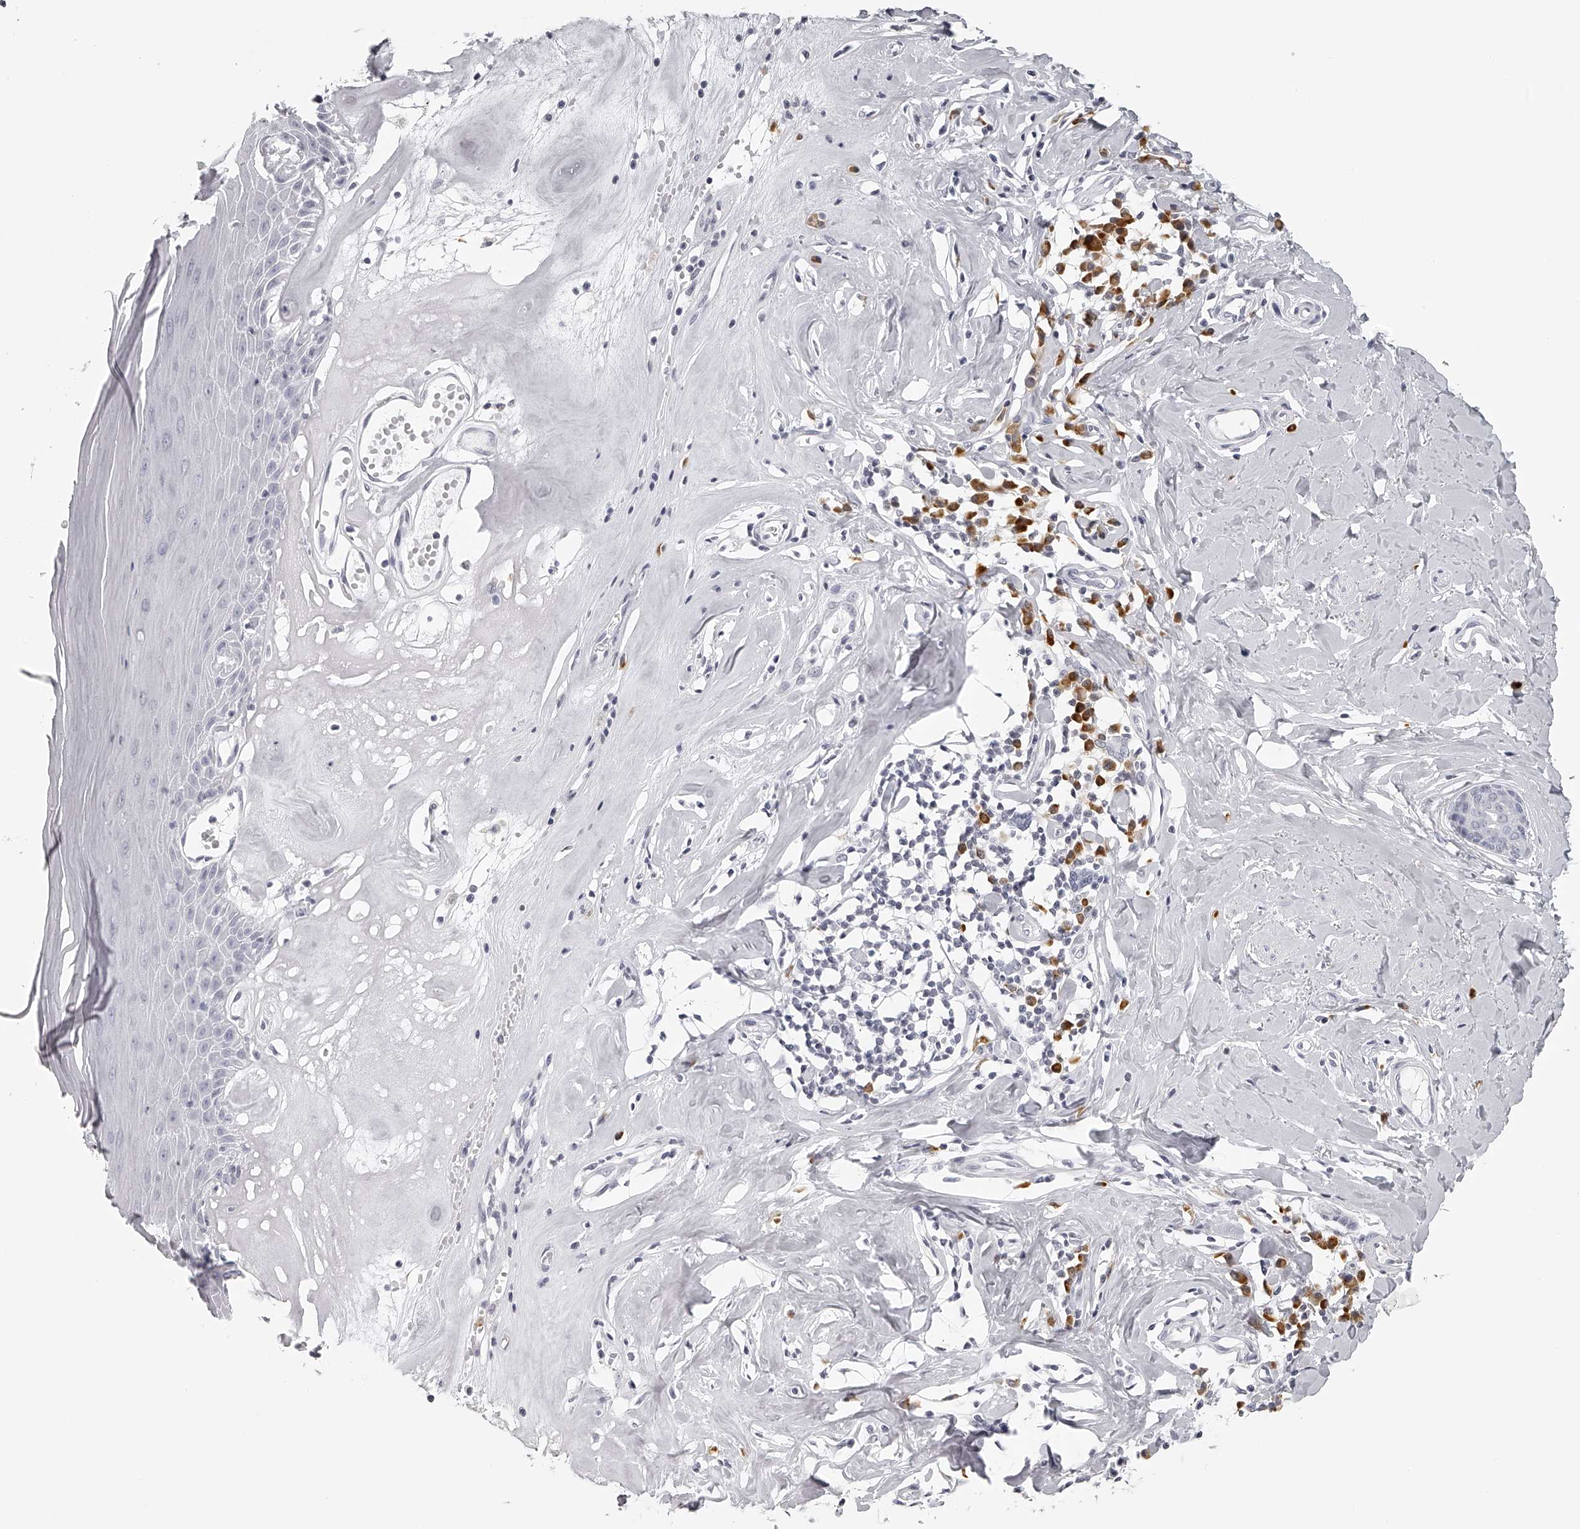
{"staining": {"intensity": "negative", "quantity": "none", "location": "none"}, "tissue": "skin", "cell_type": "Epidermal cells", "image_type": "normal", "snomed": [{"axis": "morphology", "description": "Normal tissue, NOS"}, {"axis": "morphology", "description": "Inflammation, NOS"}, {"axis": "topography", "description": "Vulva"}], "caption": "Immunohistochemistry (IHC) photomicrograph of benign skin stained for a protein (brown), which reveals no staining in epidermal cells. (DAB IHC with hematoxylin counter stain).", "gene": "SEC11C", "patient": {"sex": "female", "age": 84}}